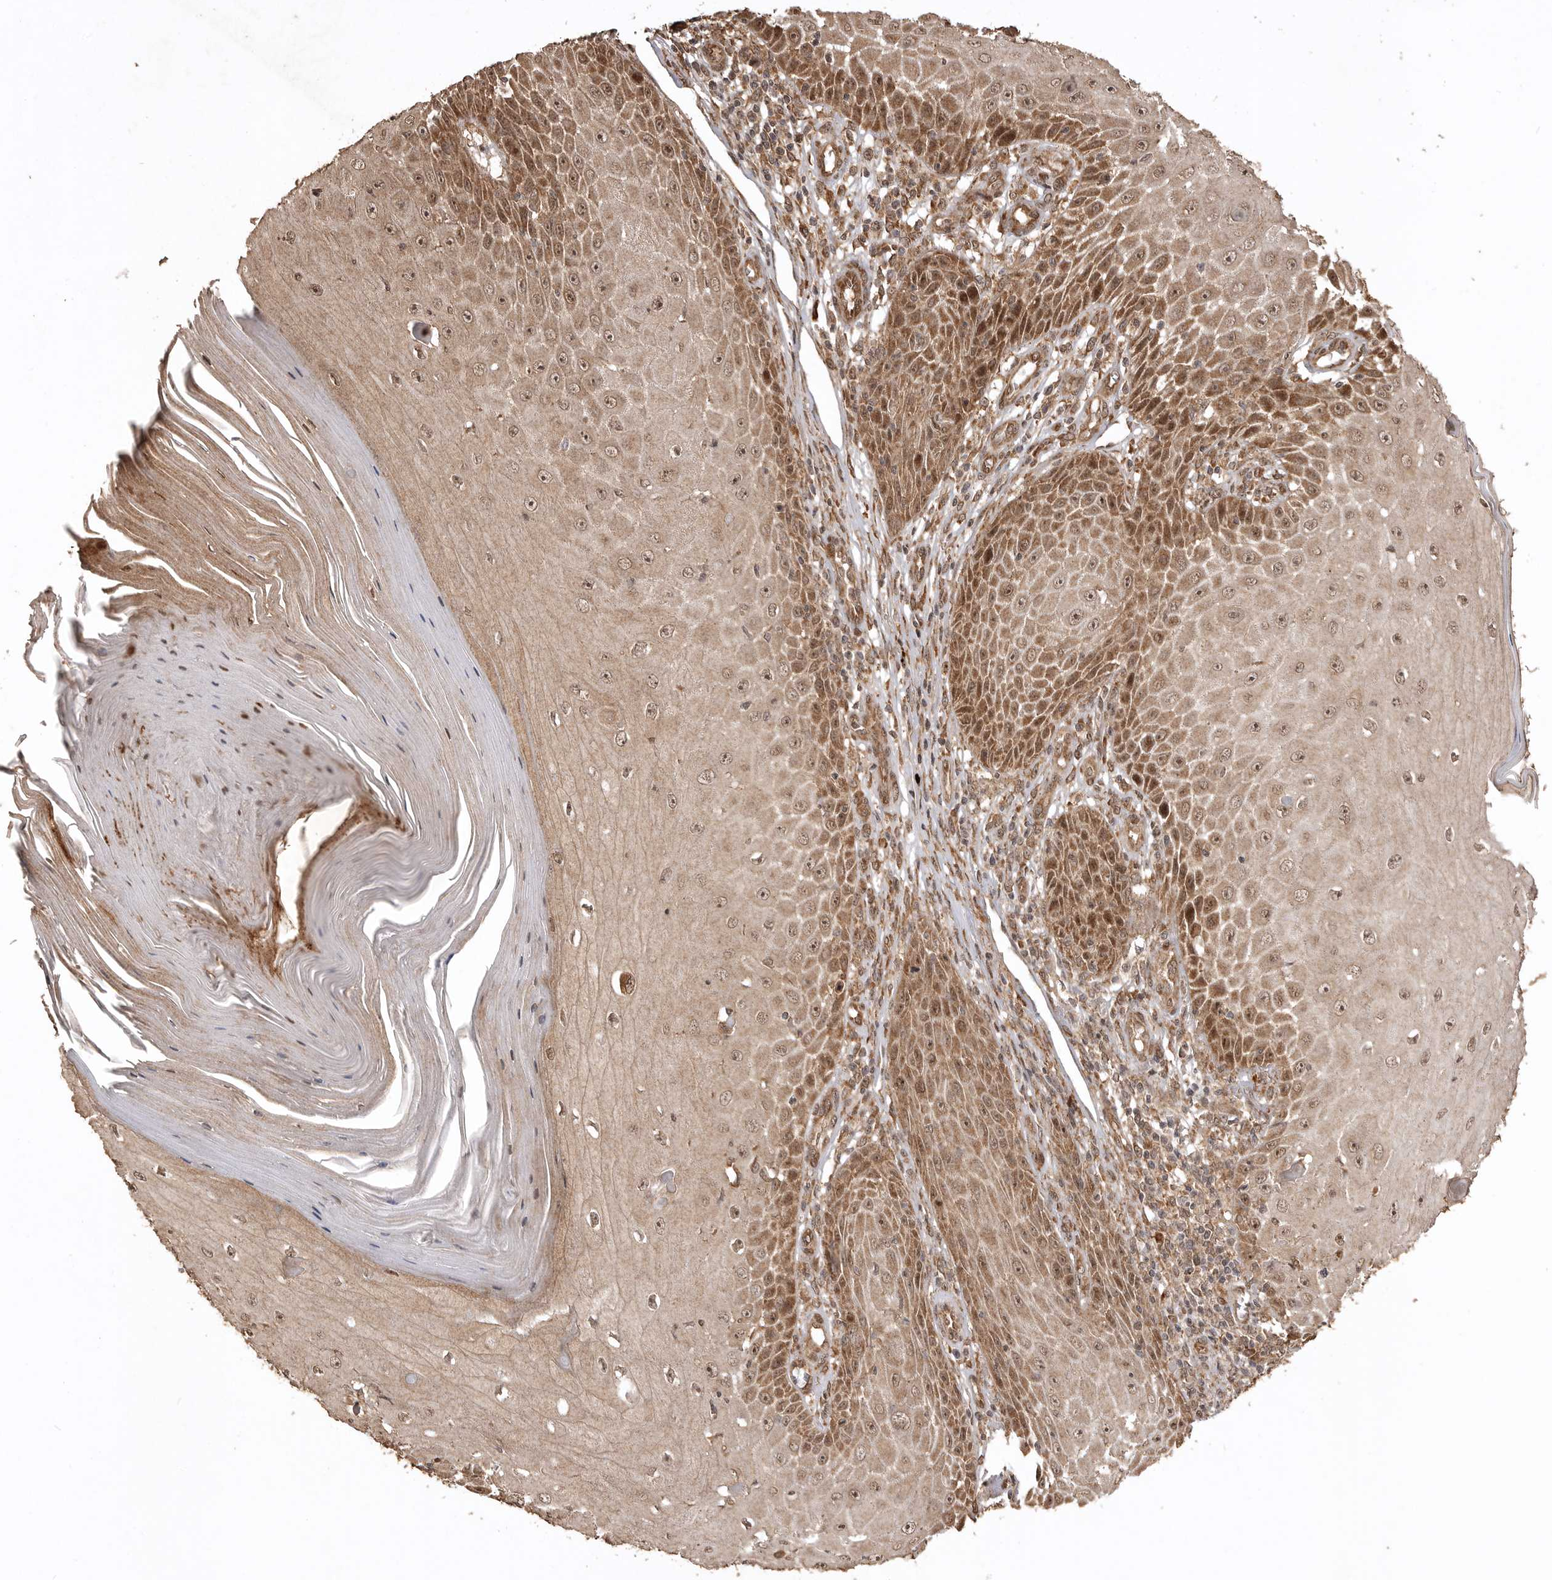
{"staining": {"intensity": "moderate", "quantity": ">75%", "location": "cytoplasmic/membranous,nuclear"}, "tissue": "skin cancer", "cell_type": "Tumor cells", "image_type": "cancer", "snomed": [{"axis": "morphology", "description": "Squamous cell carcinoma, NOS"}, {"axis": "topography", "description": "Skin"}], "caption": "High-power microscopy captured an immunohistochemistry photomicrograph of skin cancer, revealing moderate cytoplasmic/membranous and nuclear expression in approximately >75% of tumor cells.", "gene": "BOC", "patient": {"sex": "female", "age": 73}}